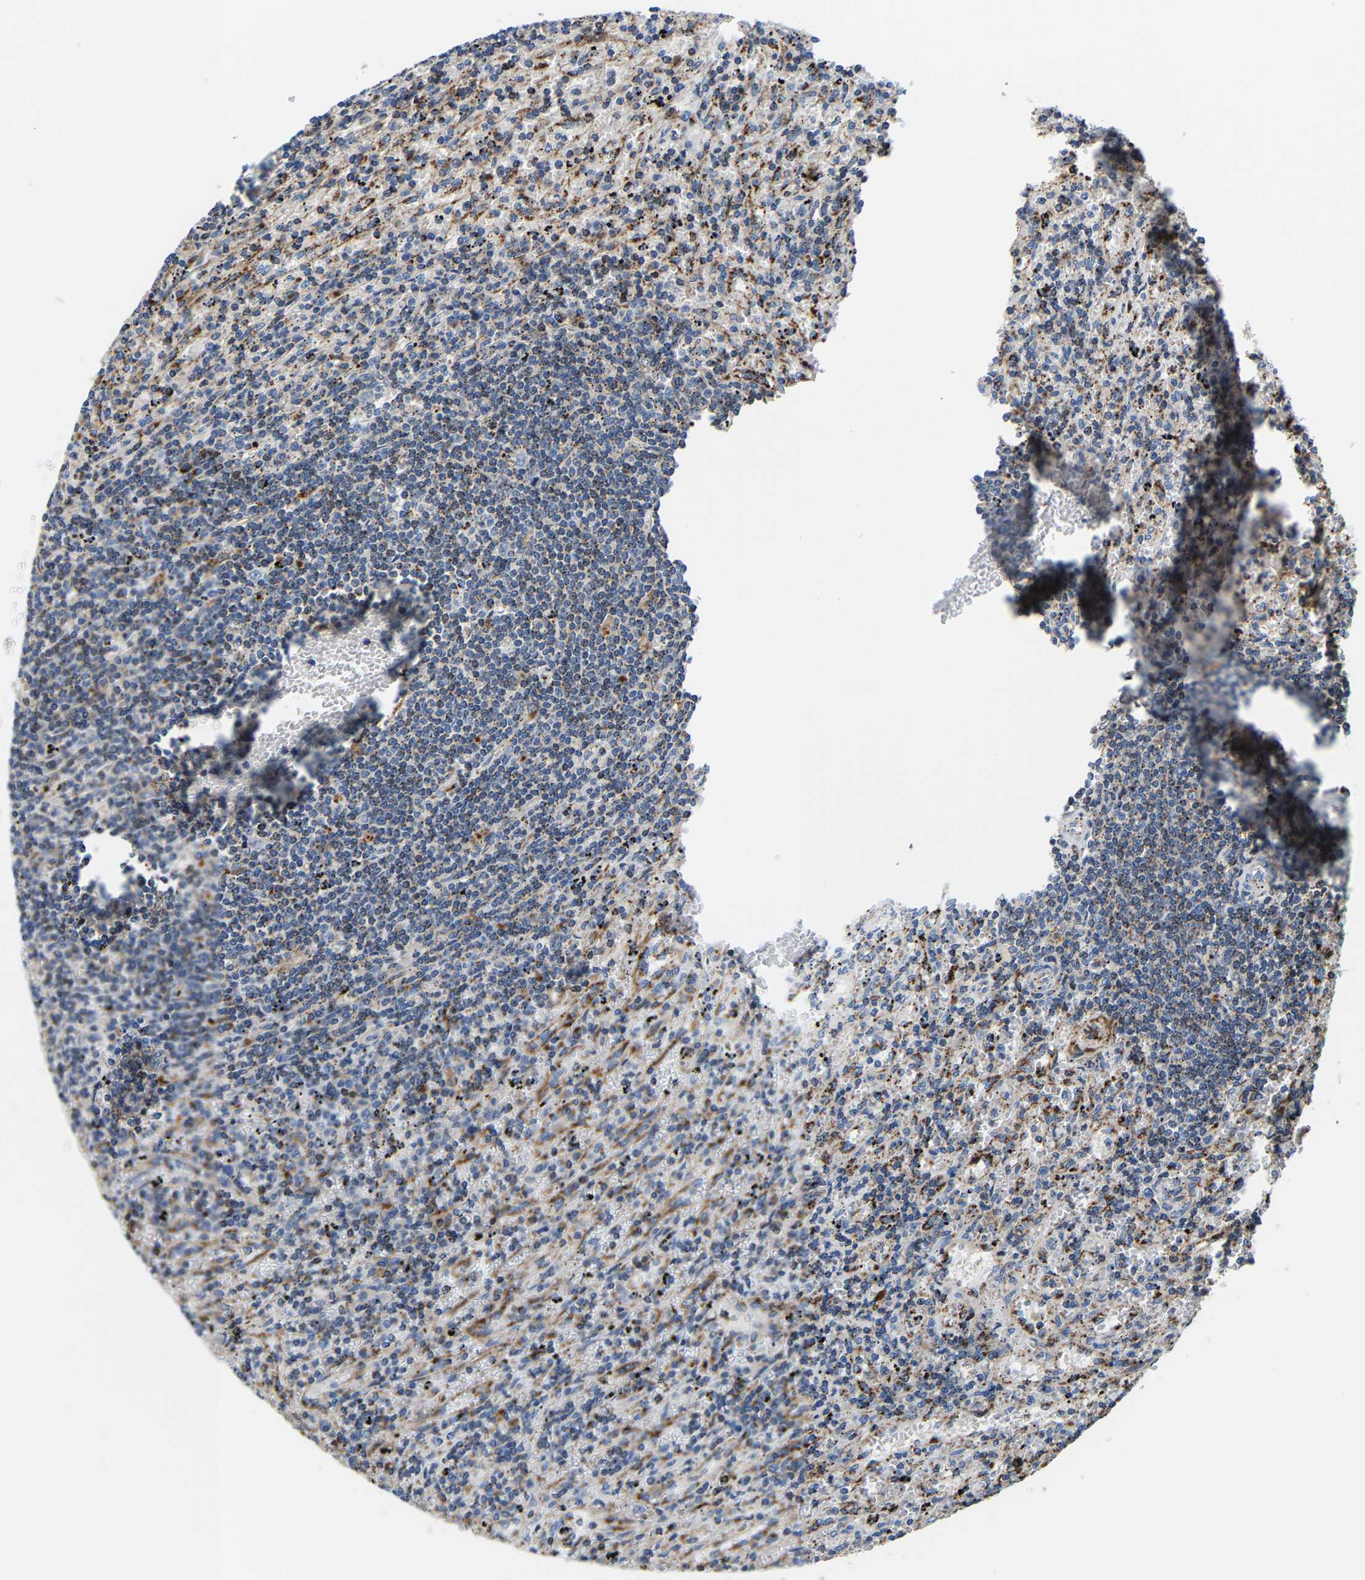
{"staining": {"intensity": "moderate", "quantity": "25%-75%", "location": "cytoplasmic/membranous"}, "tissue": "lymphoma", "cell_type": "Tumor cells", "image_type": "cancer", "snomed": [{"axis": "morphology", "description": "Malignant lymphoma, non-Hodgkin's type, Low grade"}, {"axis": "topography", "description": "Spleen"}], "caption": "Moderate cytoplasmic/membranous protein positivity is seen in about 25%-75% of tumor cells in lymphoma. (DAB IHC with brightfield microscopy, high magnification).", "gene": "DPP7", "patient": {"sex": "male", "age": 76}}